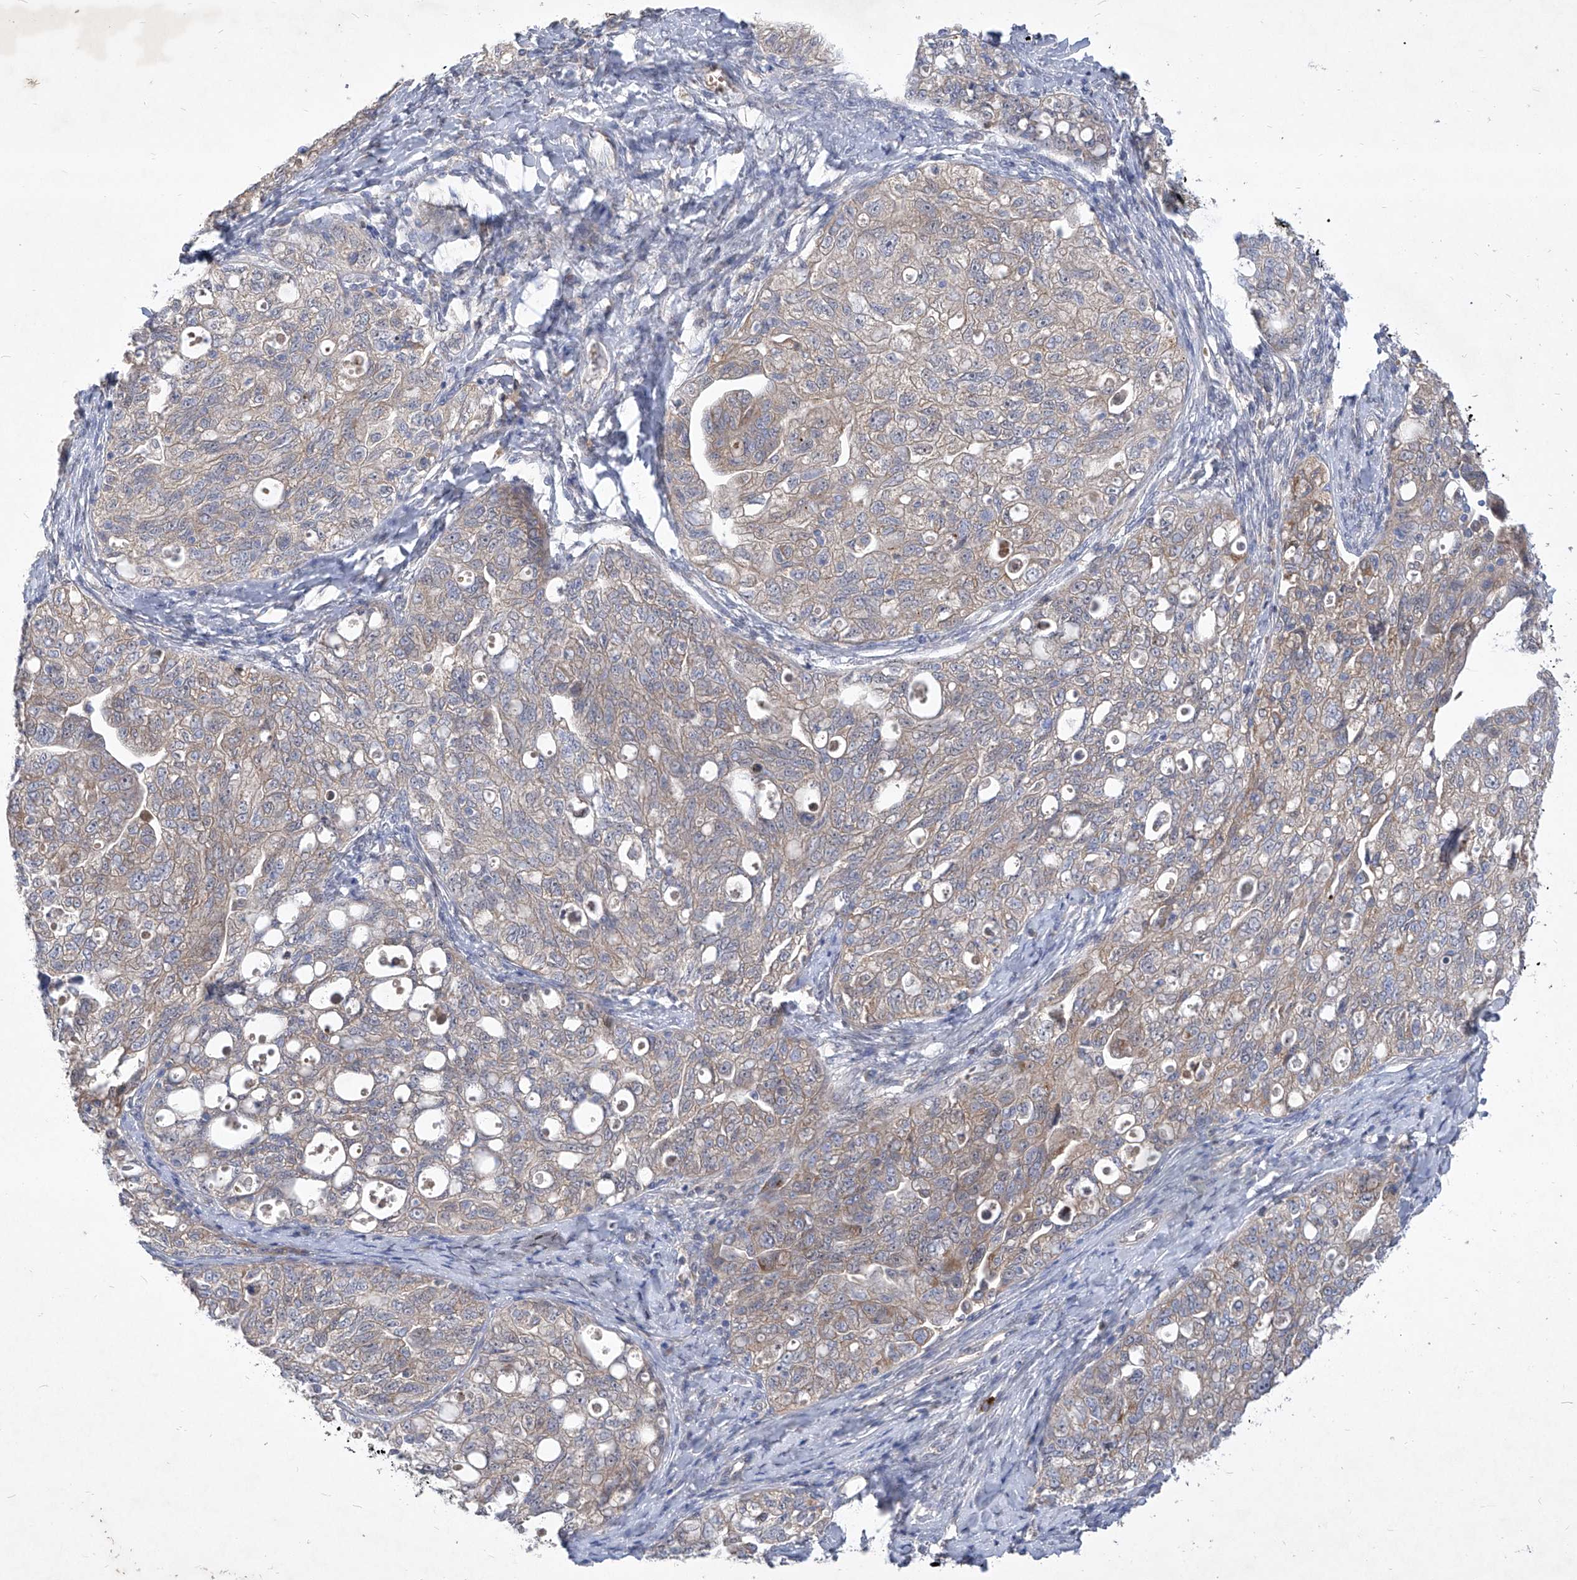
{"staining": {"intensity": "weak", "quantity": "<25%", "location": "cytoplasmic/membranous"}, "tissue": "ovarian cancer", "cell_type": "Tumor cells", "image_type": "cancer", "snomed": [{"axis": "morphology", "description": "Carcinoma, NOS"}, {"axis": "morphology", "description": "Cystadenocarcinoma, serous, NOS"}, {"axis": "topography", "description": "Ovary"}], "caption": "A histopathology image of human ovarian carcinoma is negative for staining in tumor cells. (Brightfield microscopy of DAB immunohistochemistry (IHC) at high magnification).", "gene": "COQ3", "patient": {"sex": "female", "age": 69}}